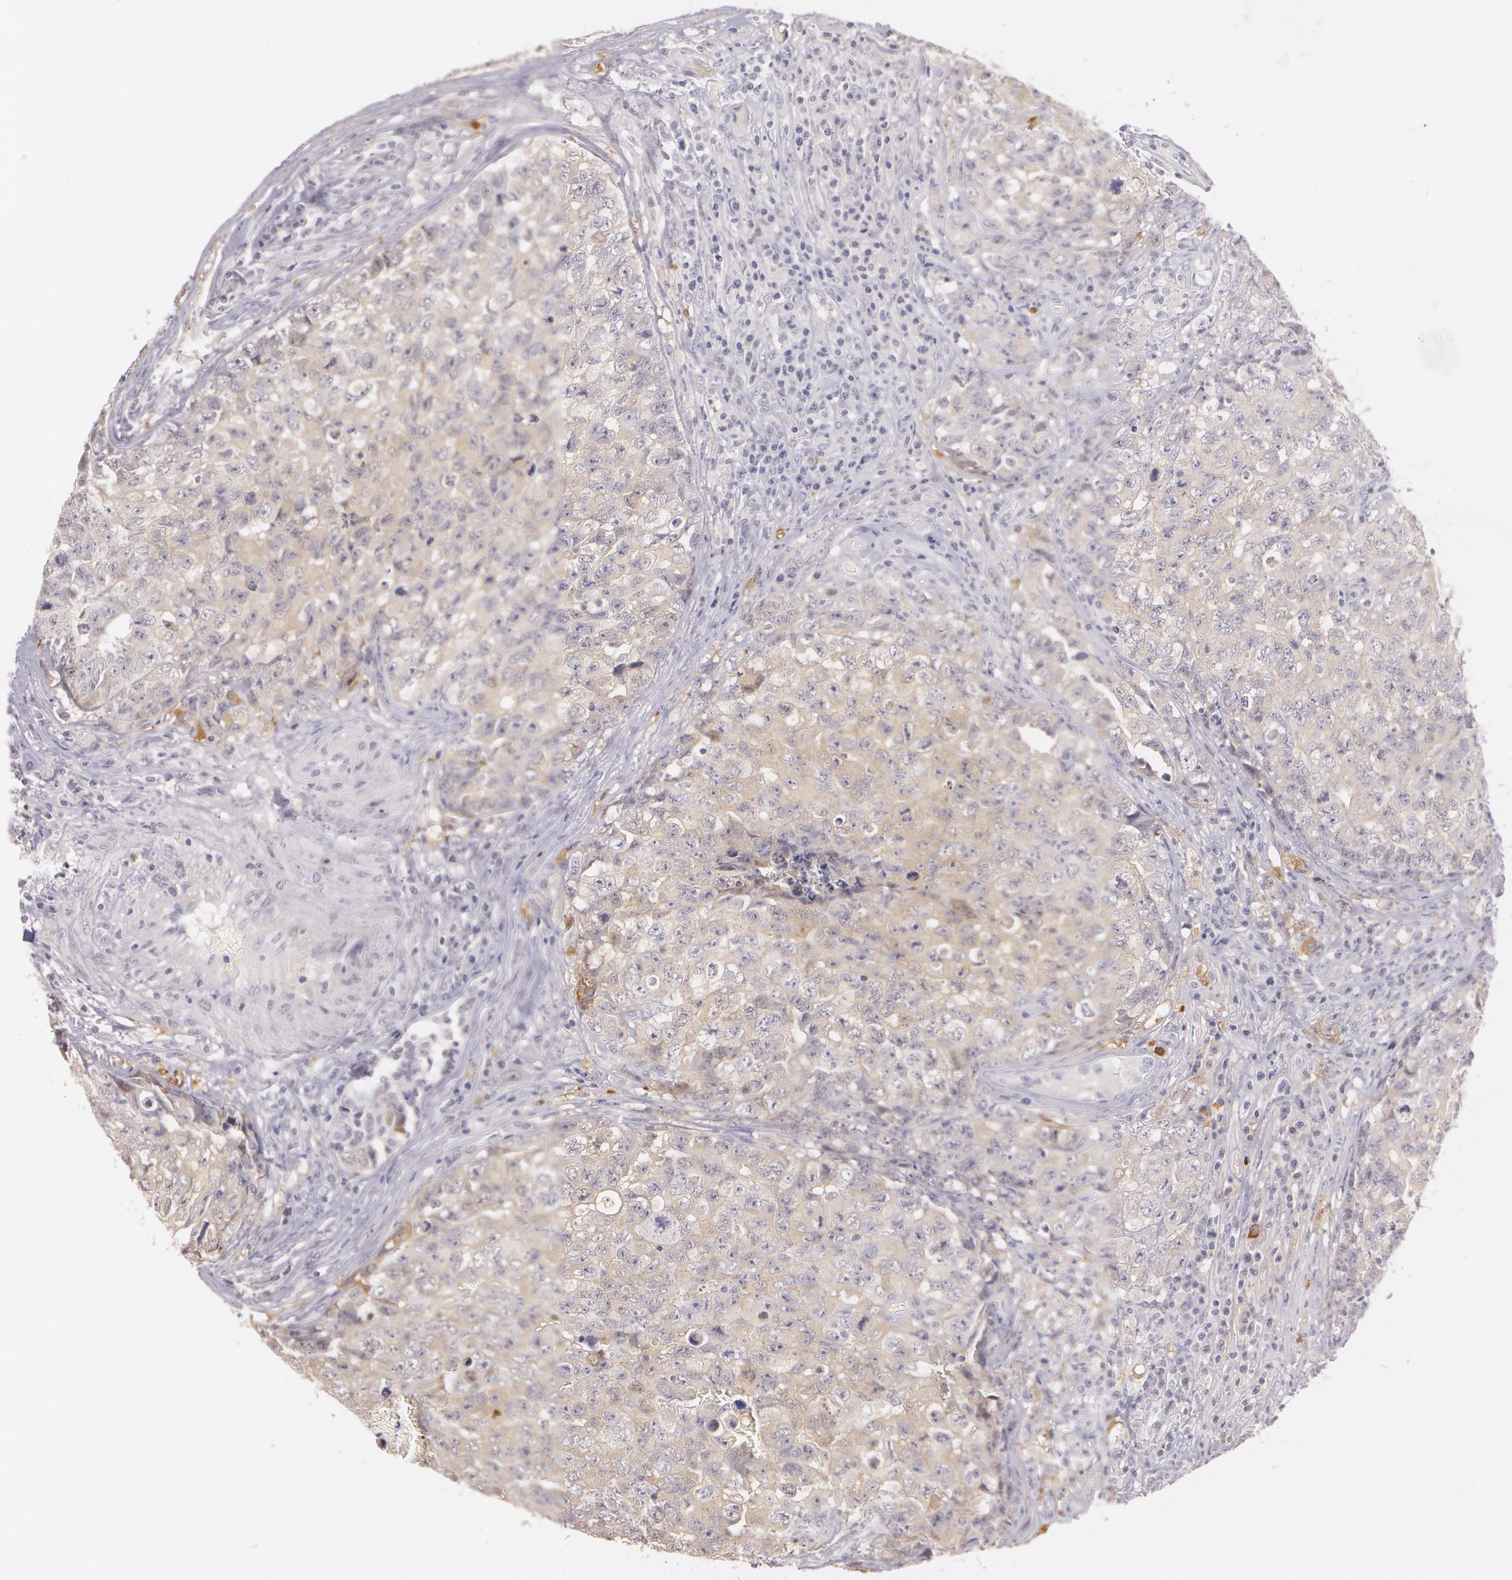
{"staining": {"intensity": "weak", "quantity": ">75%", "location": "cytoplasmic/membranous"}, "tissue": "testis cancer", "cell_type": "Tumor cells", "image_type": "cancer", "snomed": [{"axis": "morphology", "description": "Carcinoma, Embryonal, NOS"}, {"axis": "topography", "description": "Testis"}], "caption": "High-magnification brightfield microscopy of embryonal carcinoma (testis) stained with DAB (3,3'-diaminobenzidine) (brown) and counterstained with hematoxylin (blue). tumor cells exhibit weak cytoplasmic/membranous staining is present in approximately>75% of cells.", "gene": "LBP", "patient": {"sex": "male", "age": 31}}